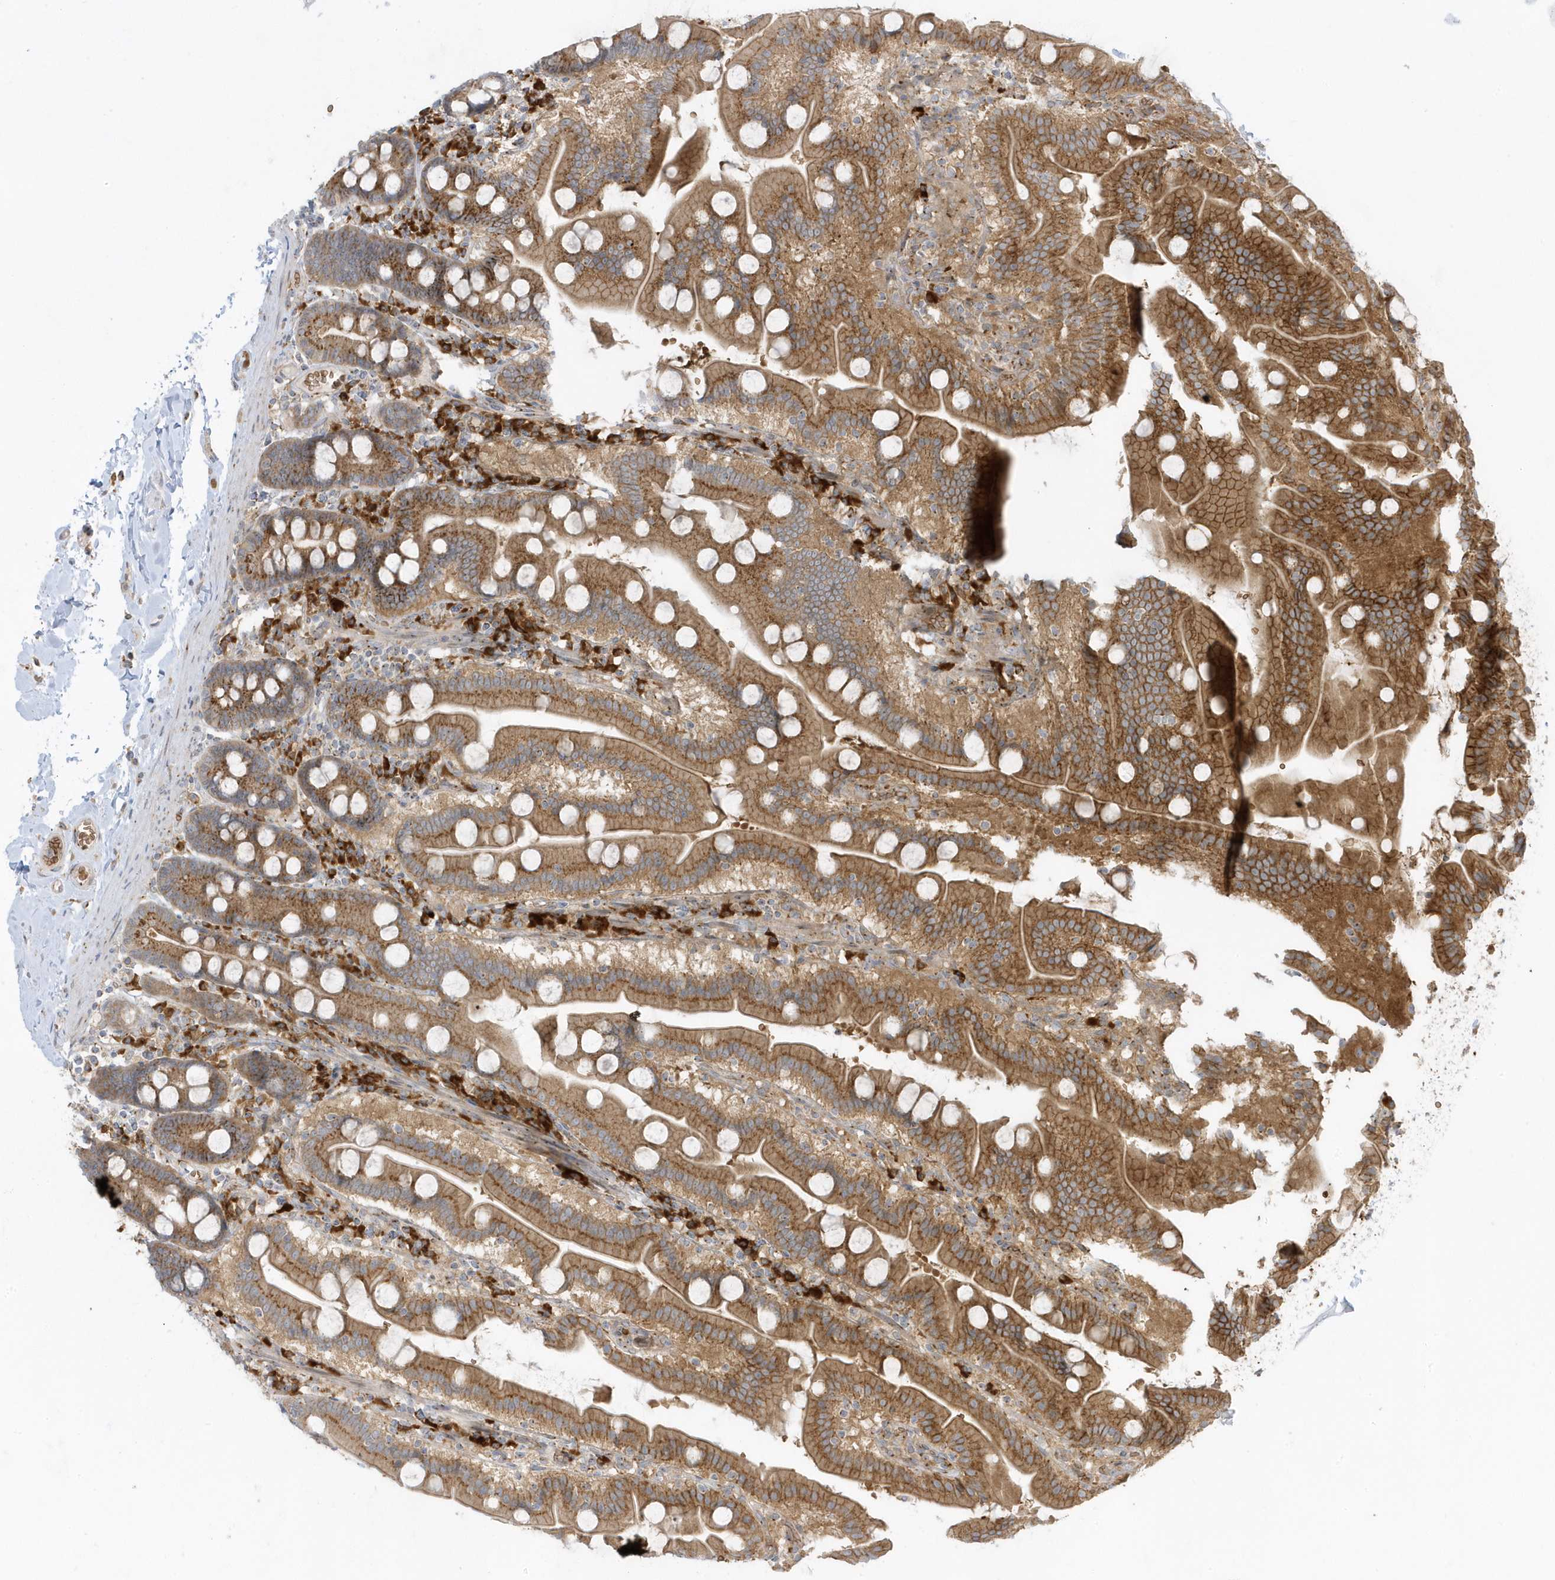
{"staining": {"intensity": "moderate", "quantity": ">75%", "location": "cytoplasmic/membranous"}, "tissue": "duodenum", "cell_type": "Glandular cells", "image_type": "normal", "snomed": [{"axis": "morphology", "description": "Normal tissue, NOS"}, {"axis": "topography", "description": "Duodenum"}], "caption": "Moderate cytoplasmic/membranous expression is present in about >75% of glandular cells in unremarkable duodenum. The protein is shown in brown color, while the nuclei are stained blue.", "gene": "RPP40", "patient": {"sex": "male", "age": 55}}